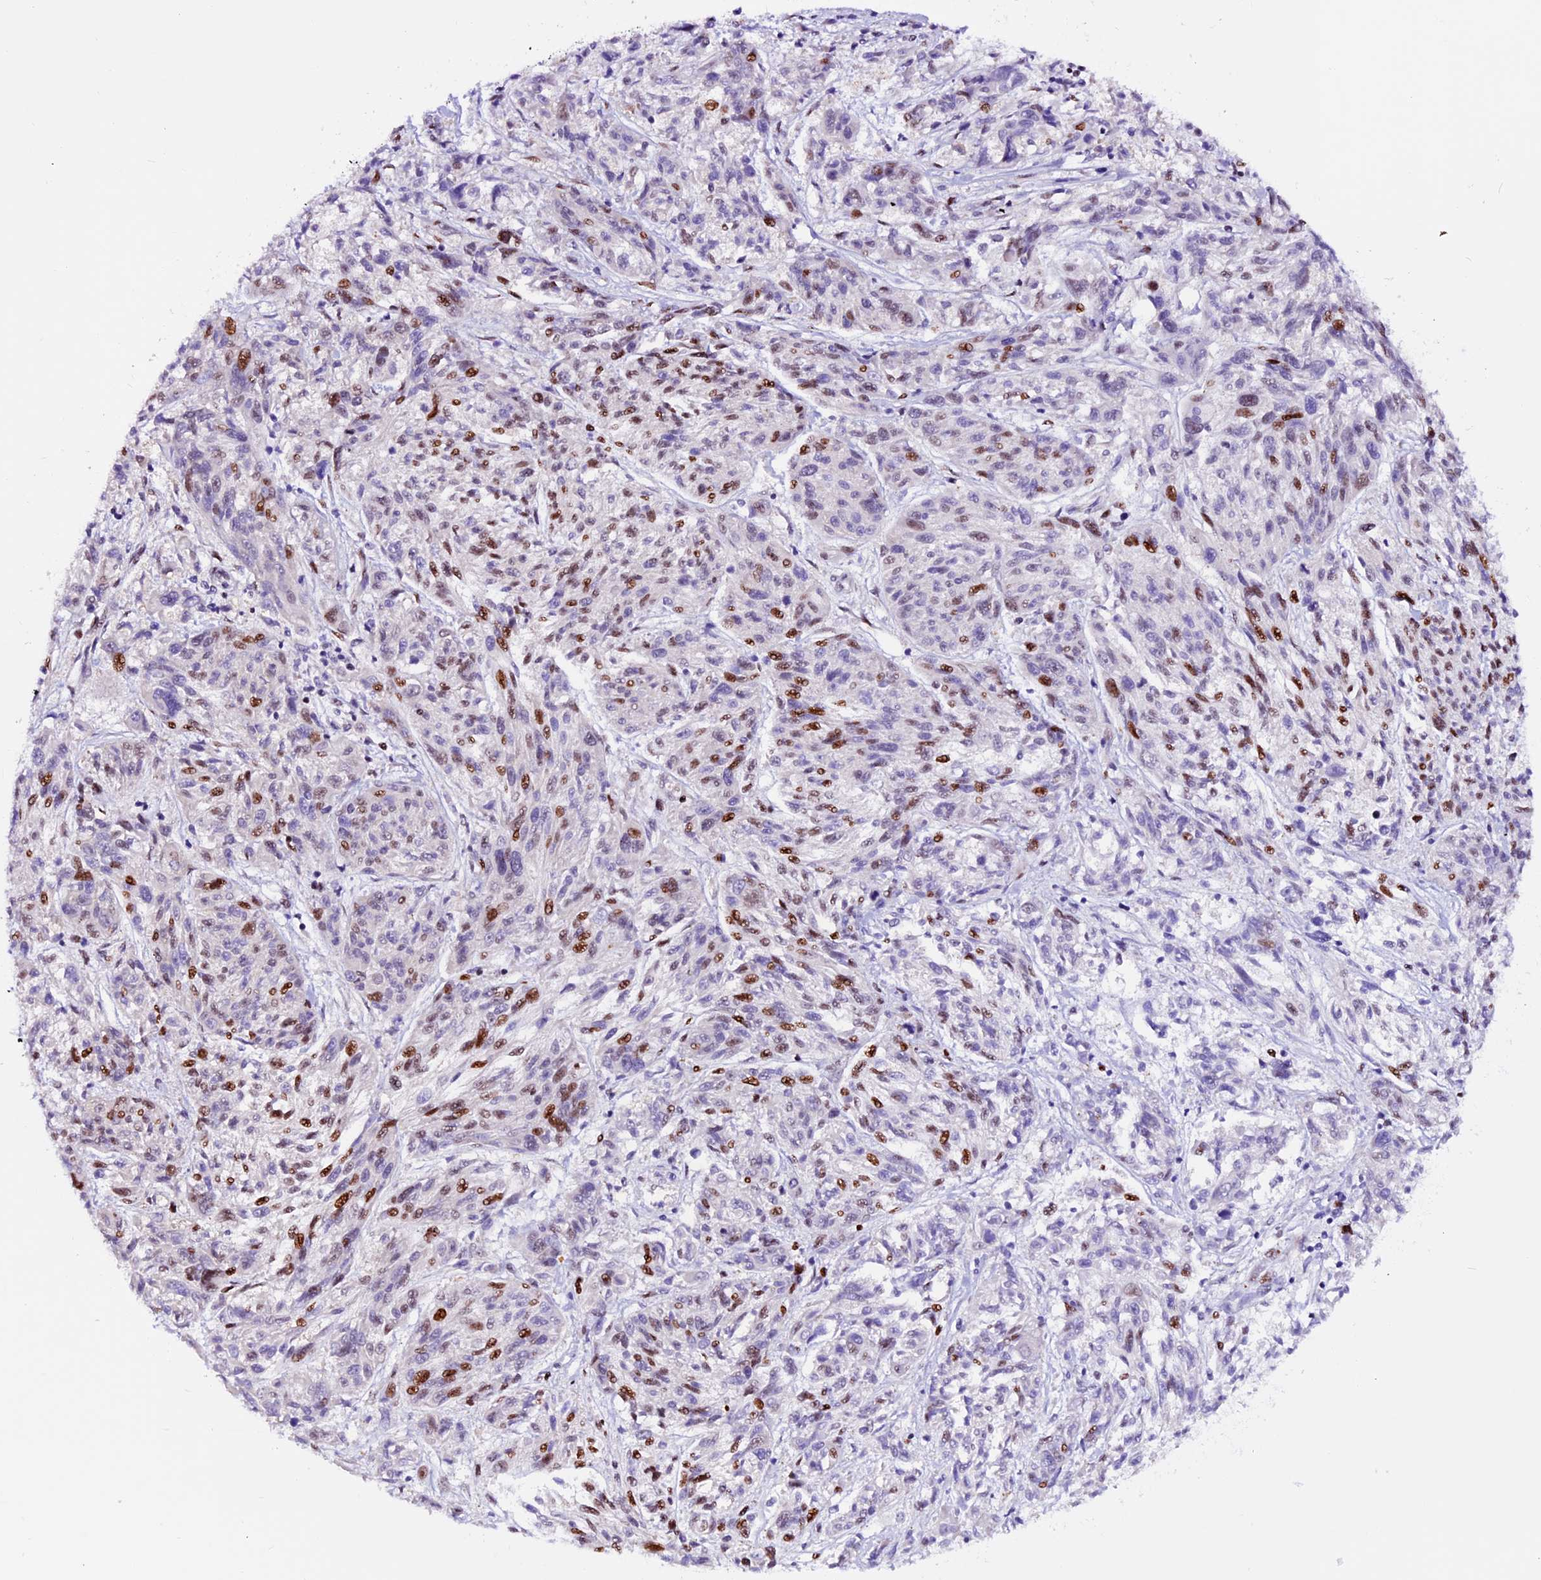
{"staining": {"intensity": "moderate", "quantity": "<25%", "location": "nuclear"}, "tissue": "melanoma", "cell_type": "Tumor cells", "image_type": "cancer", "snomed": [{"axis": "morphology", "description": "Malignant melanoma, NOS"}, {"axis": "topography", "description": "Skin"}], "caption": "A high-resolution micrograph shows IHC staining of malignant melanoma, which demonstrates moderate nuclear staining in approximately <25% of tumor cells.", "gene": "RINL", "patient": {"sex": "male", "age": 53}}